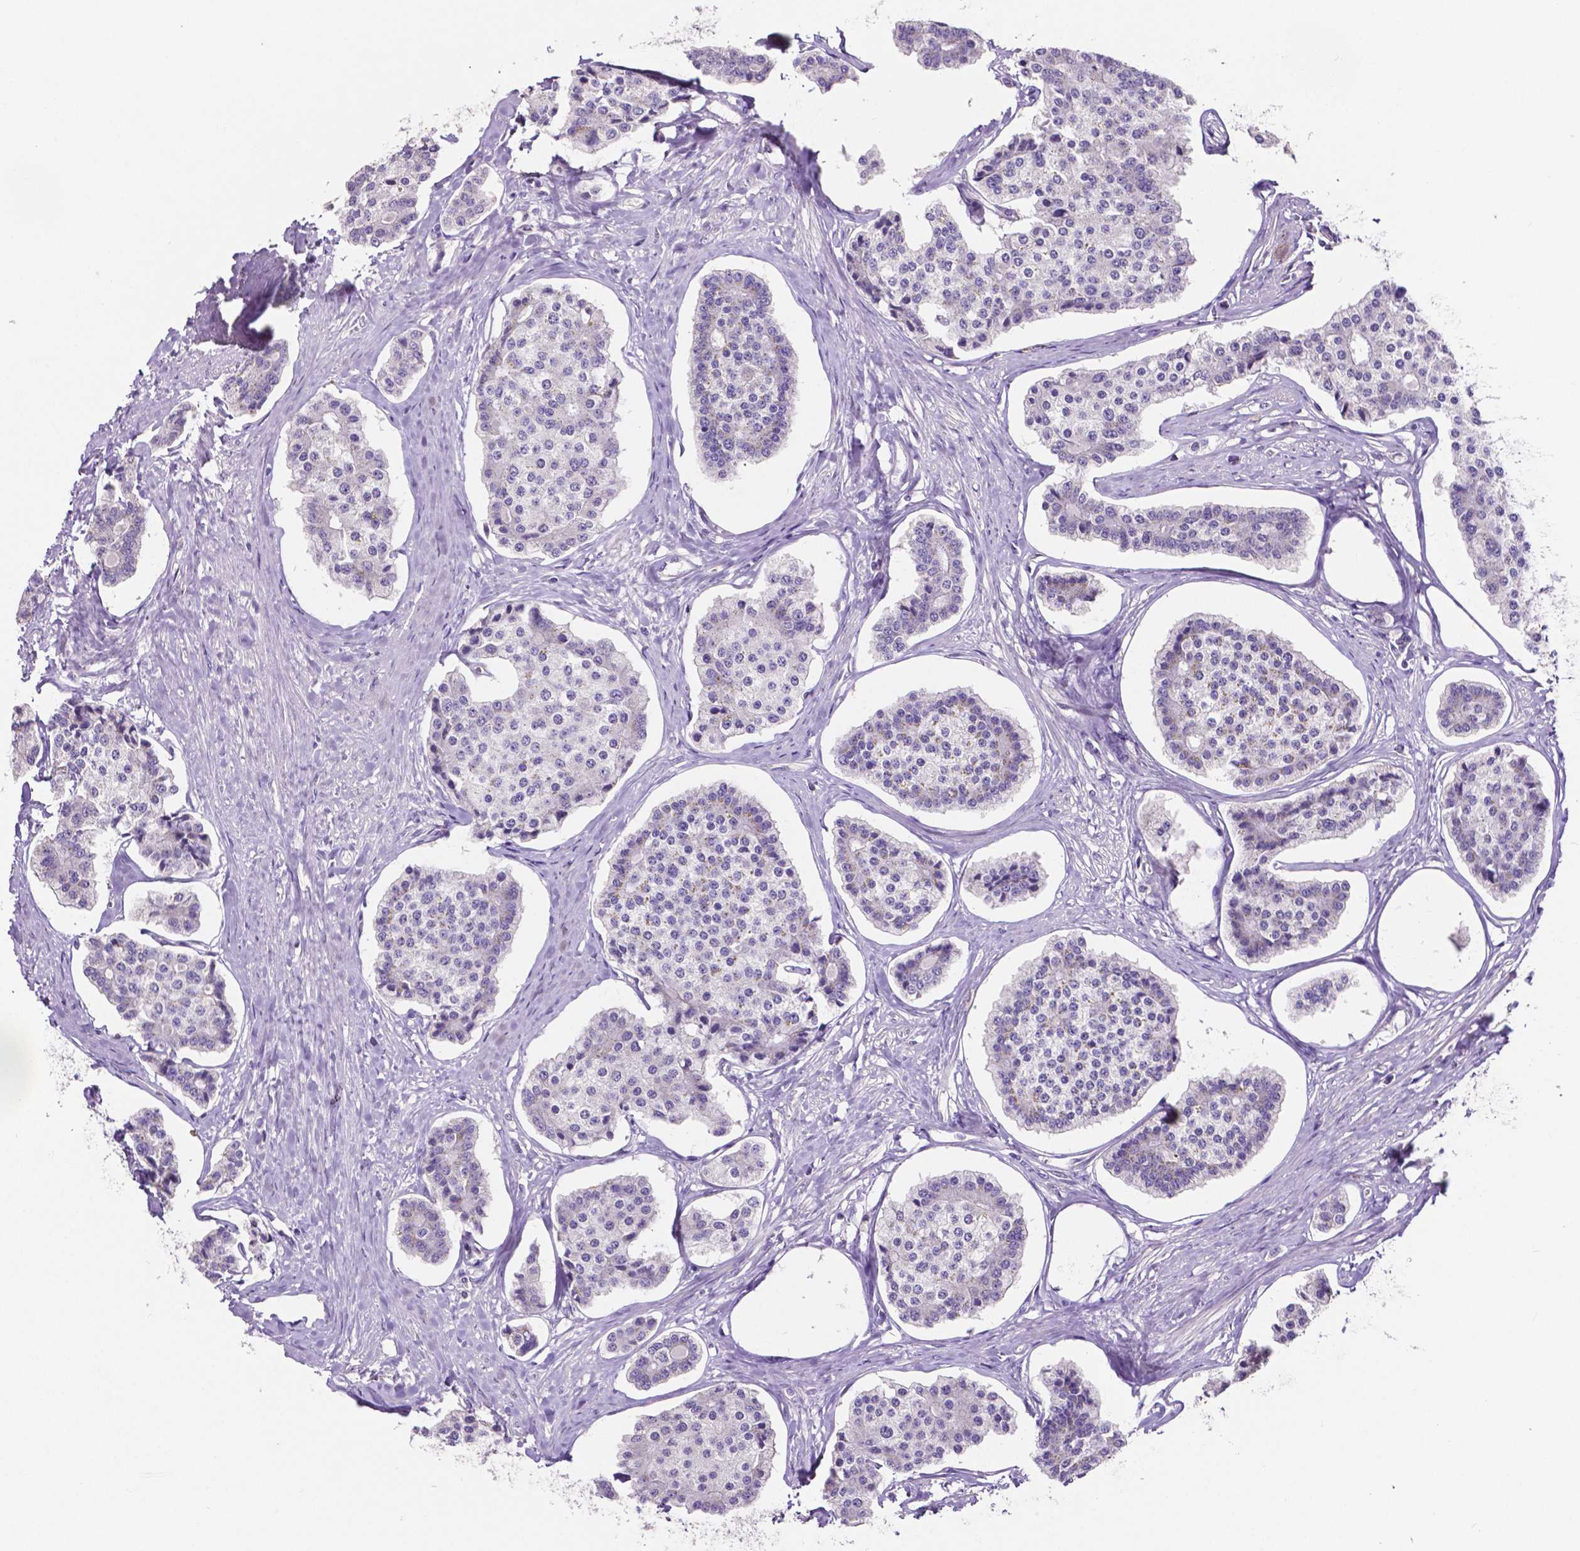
{"staining": {"intensity": "negative", "quantity": "none", "location": "none"}, "tissue": "carcinoid", "cell_type": "Tumor cells", "image_type": "cancer", "snomed": [{"axis": "morphology", "description": "Carcinoid, malignant, NOS"}, {"axis": "topography", "description": "Small intestine"}], "caption": "This micrograph is of carcinoid stained with immunohistochemistry (IHC) to label a protein in brown with the nuclei are counter-stained blue. There is no staining in tumor cells.", "gene": "MMP9", "patient": {"sex": "female", "age": 65}}